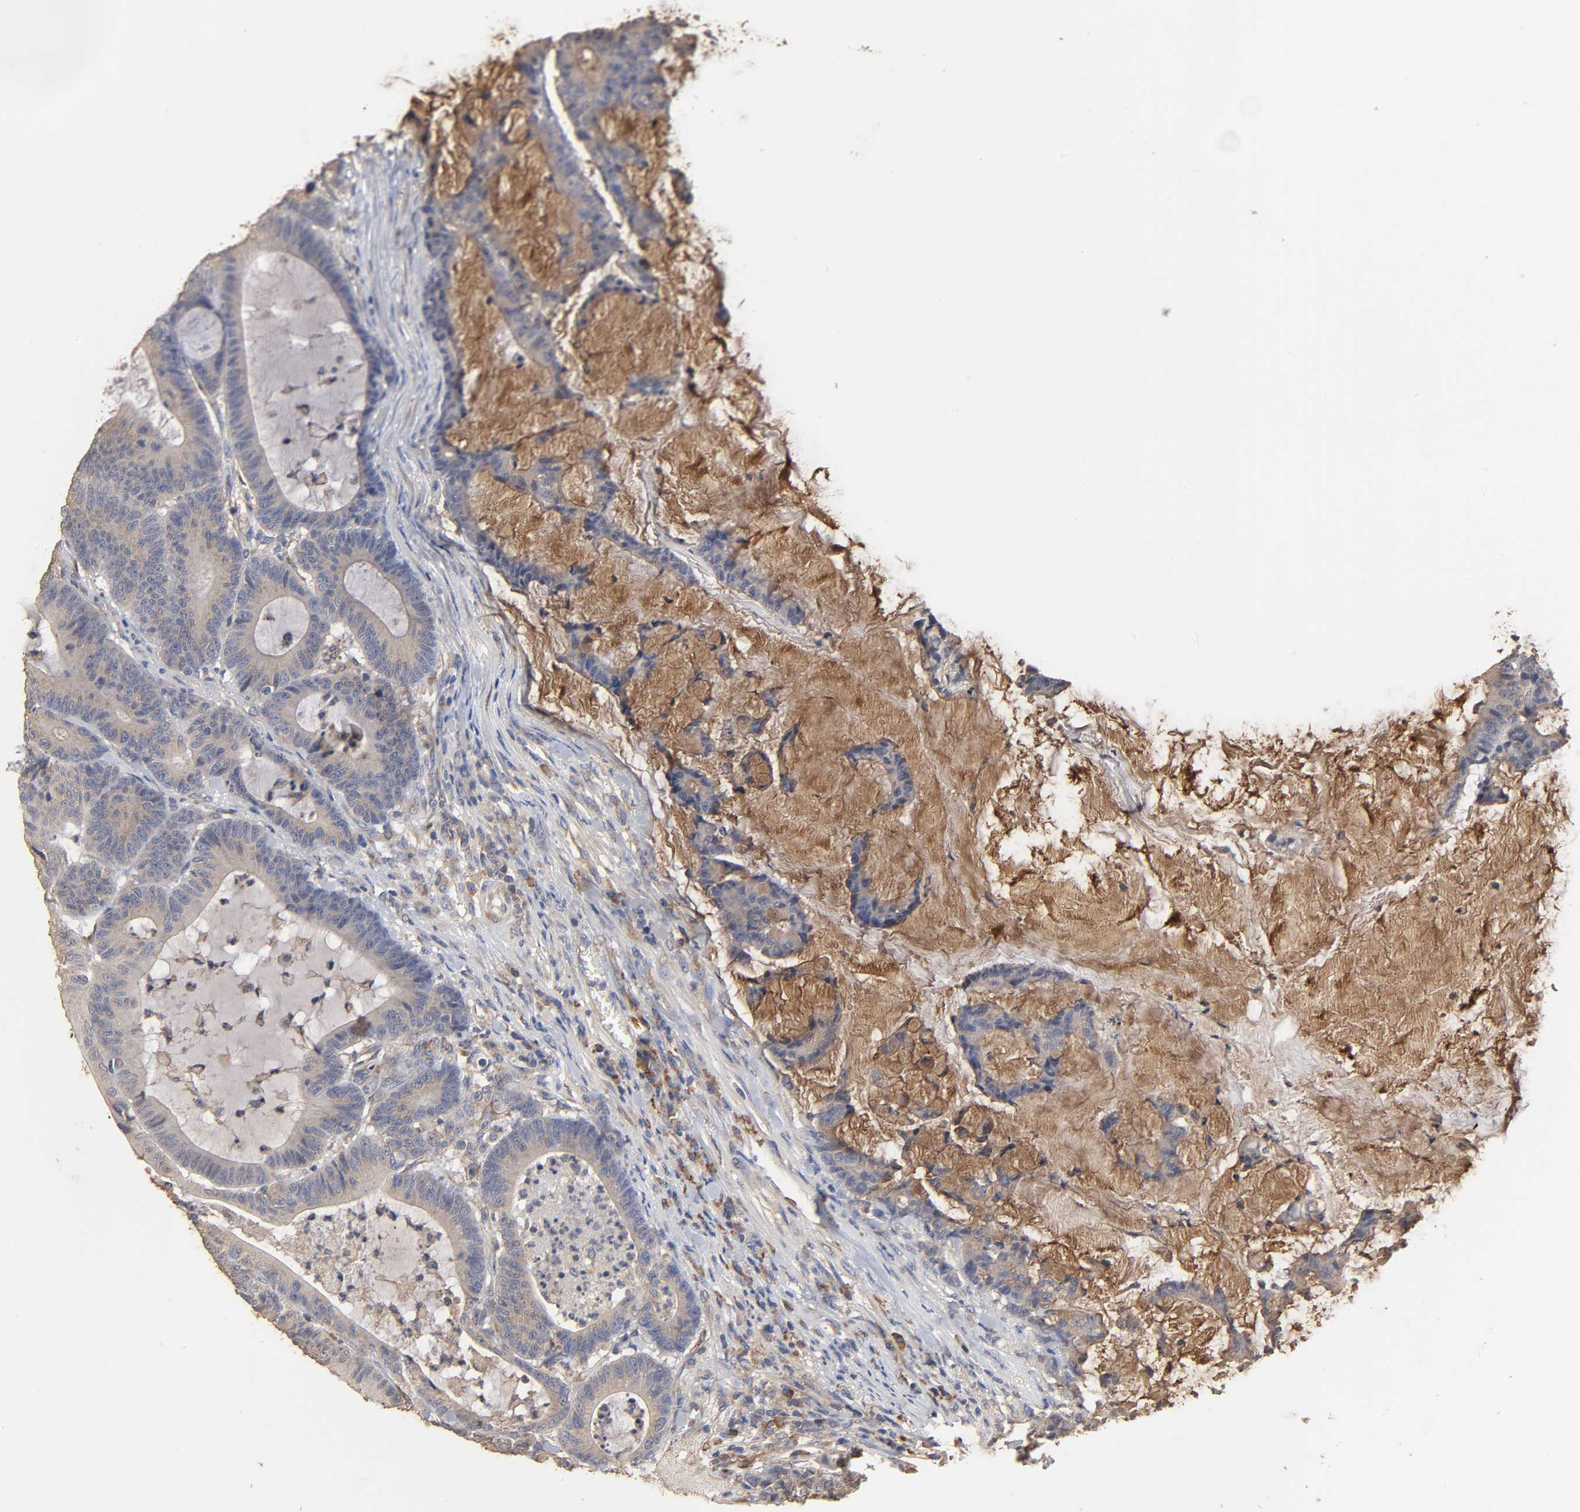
{"staining": {"intensity": "moderate", "quantity": ">75%", "location": "cytoplasmic/membranous"}, "tissue": "colorectal cancer", "cell_type": "Tumor cells", "image_type": "cancer", "snomed": [{"axis": "morphology", "description": "Adenocarcinoma, NOS"}, {"axis": "topography", "description": "Colon"}], "caption": "Human colorectal adenocarcinoma stained for a protein (brown) reveals moderate cytoplasmic/membranous positive expression in about >75% of tumor cells.", "gene": "EIF4G2", "patient": {"sex": "female", "age": 84}}